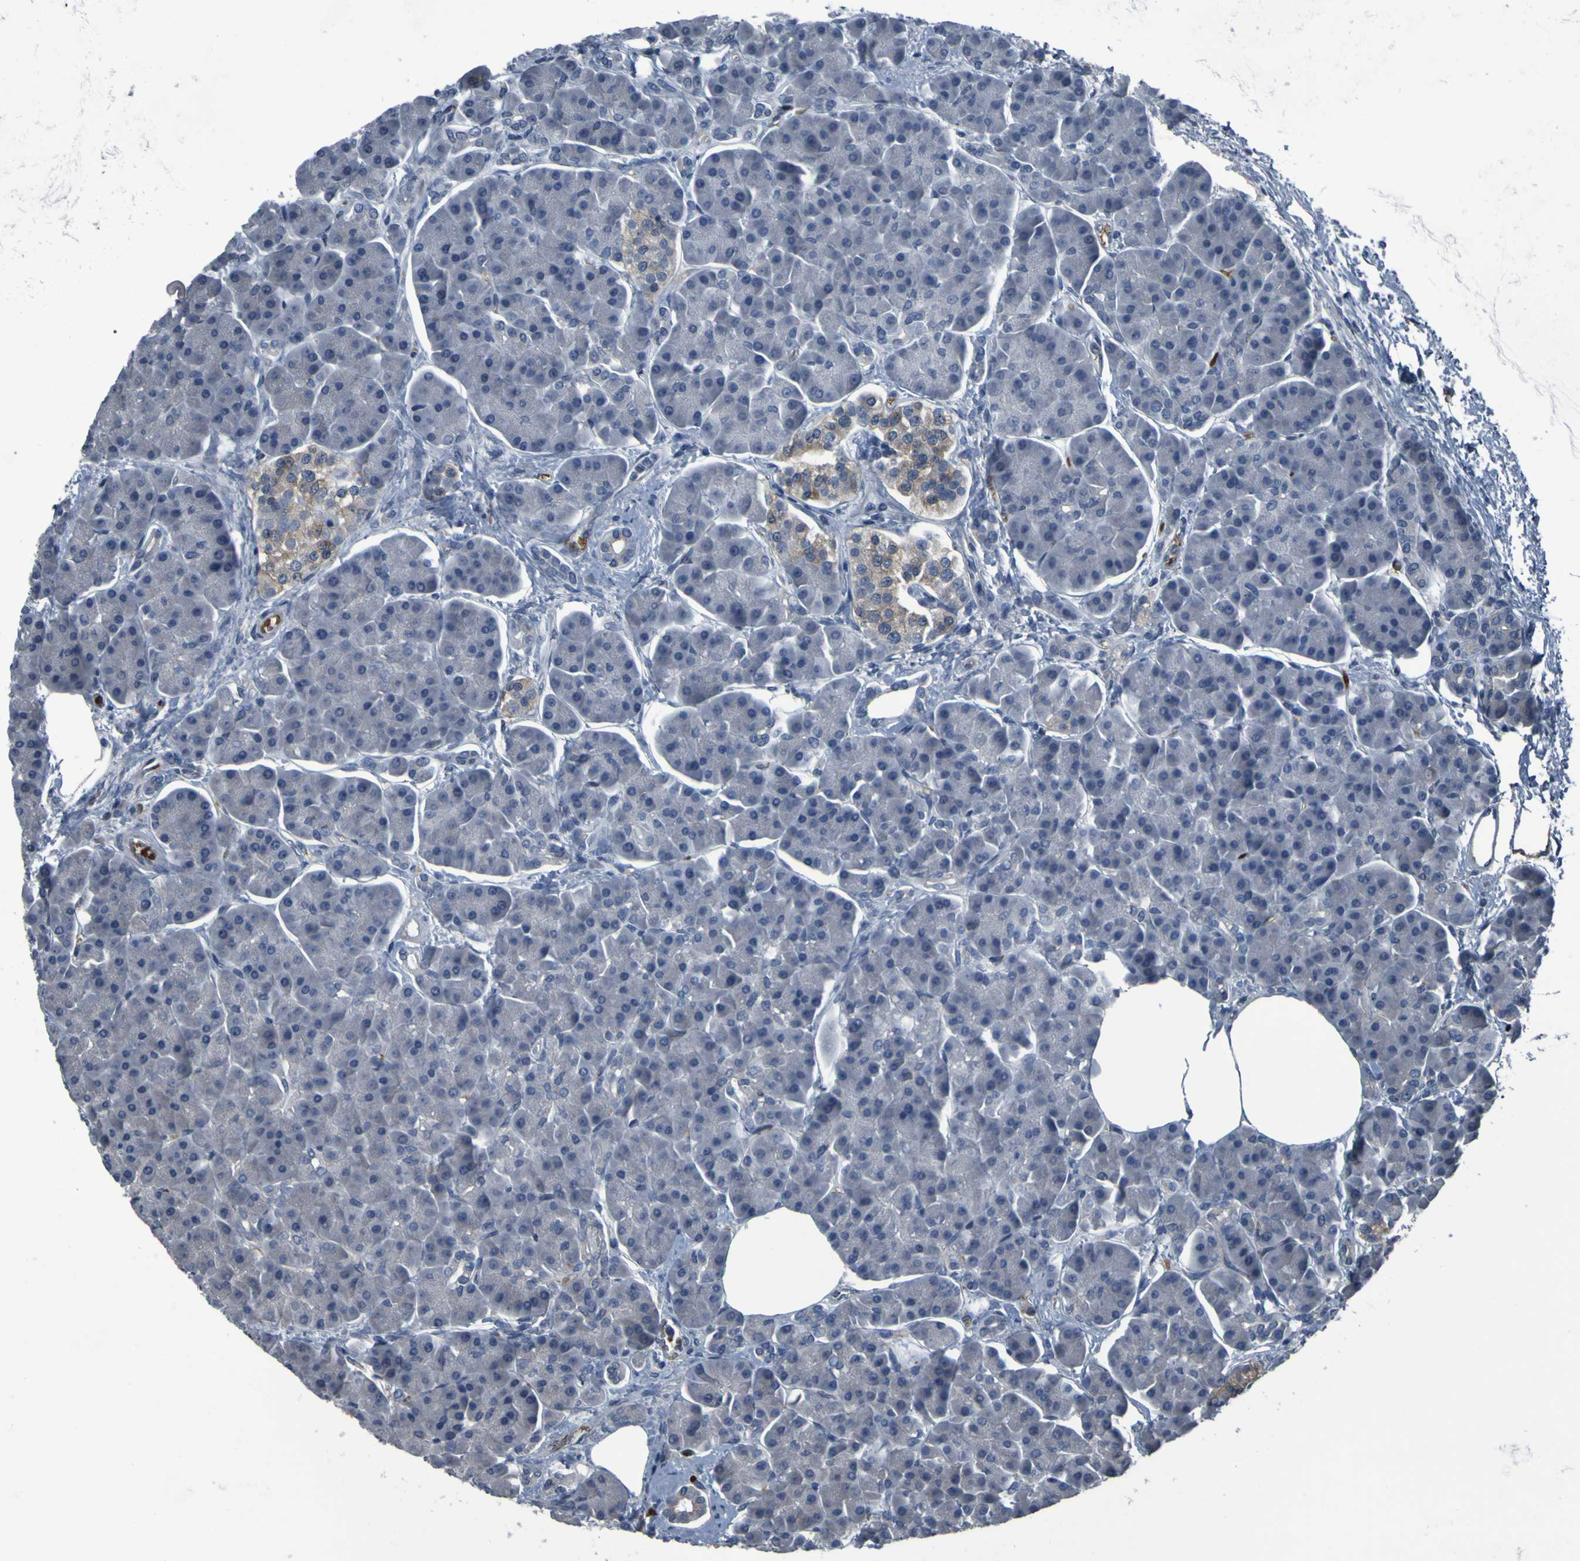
{"staining": {"intensity": "weak", "quantity": "<25%", "location": "cytoplasmic/membranous"}, "tissue": "pancreas", "cell_type": "Exocrine glandular cells", "image_type": "normal", "snomed": [{"axis": "morphology", "description": "Normal tissue, NOS"}, {"axis": "topography", "description": "Pancreas"}], "caption": "IHC of unremarkable pancreas demonstrates no expression in exocrine glandular cells.", "gene": "GRAMD1A", "patient": {"sex": "female", "age": 70}}